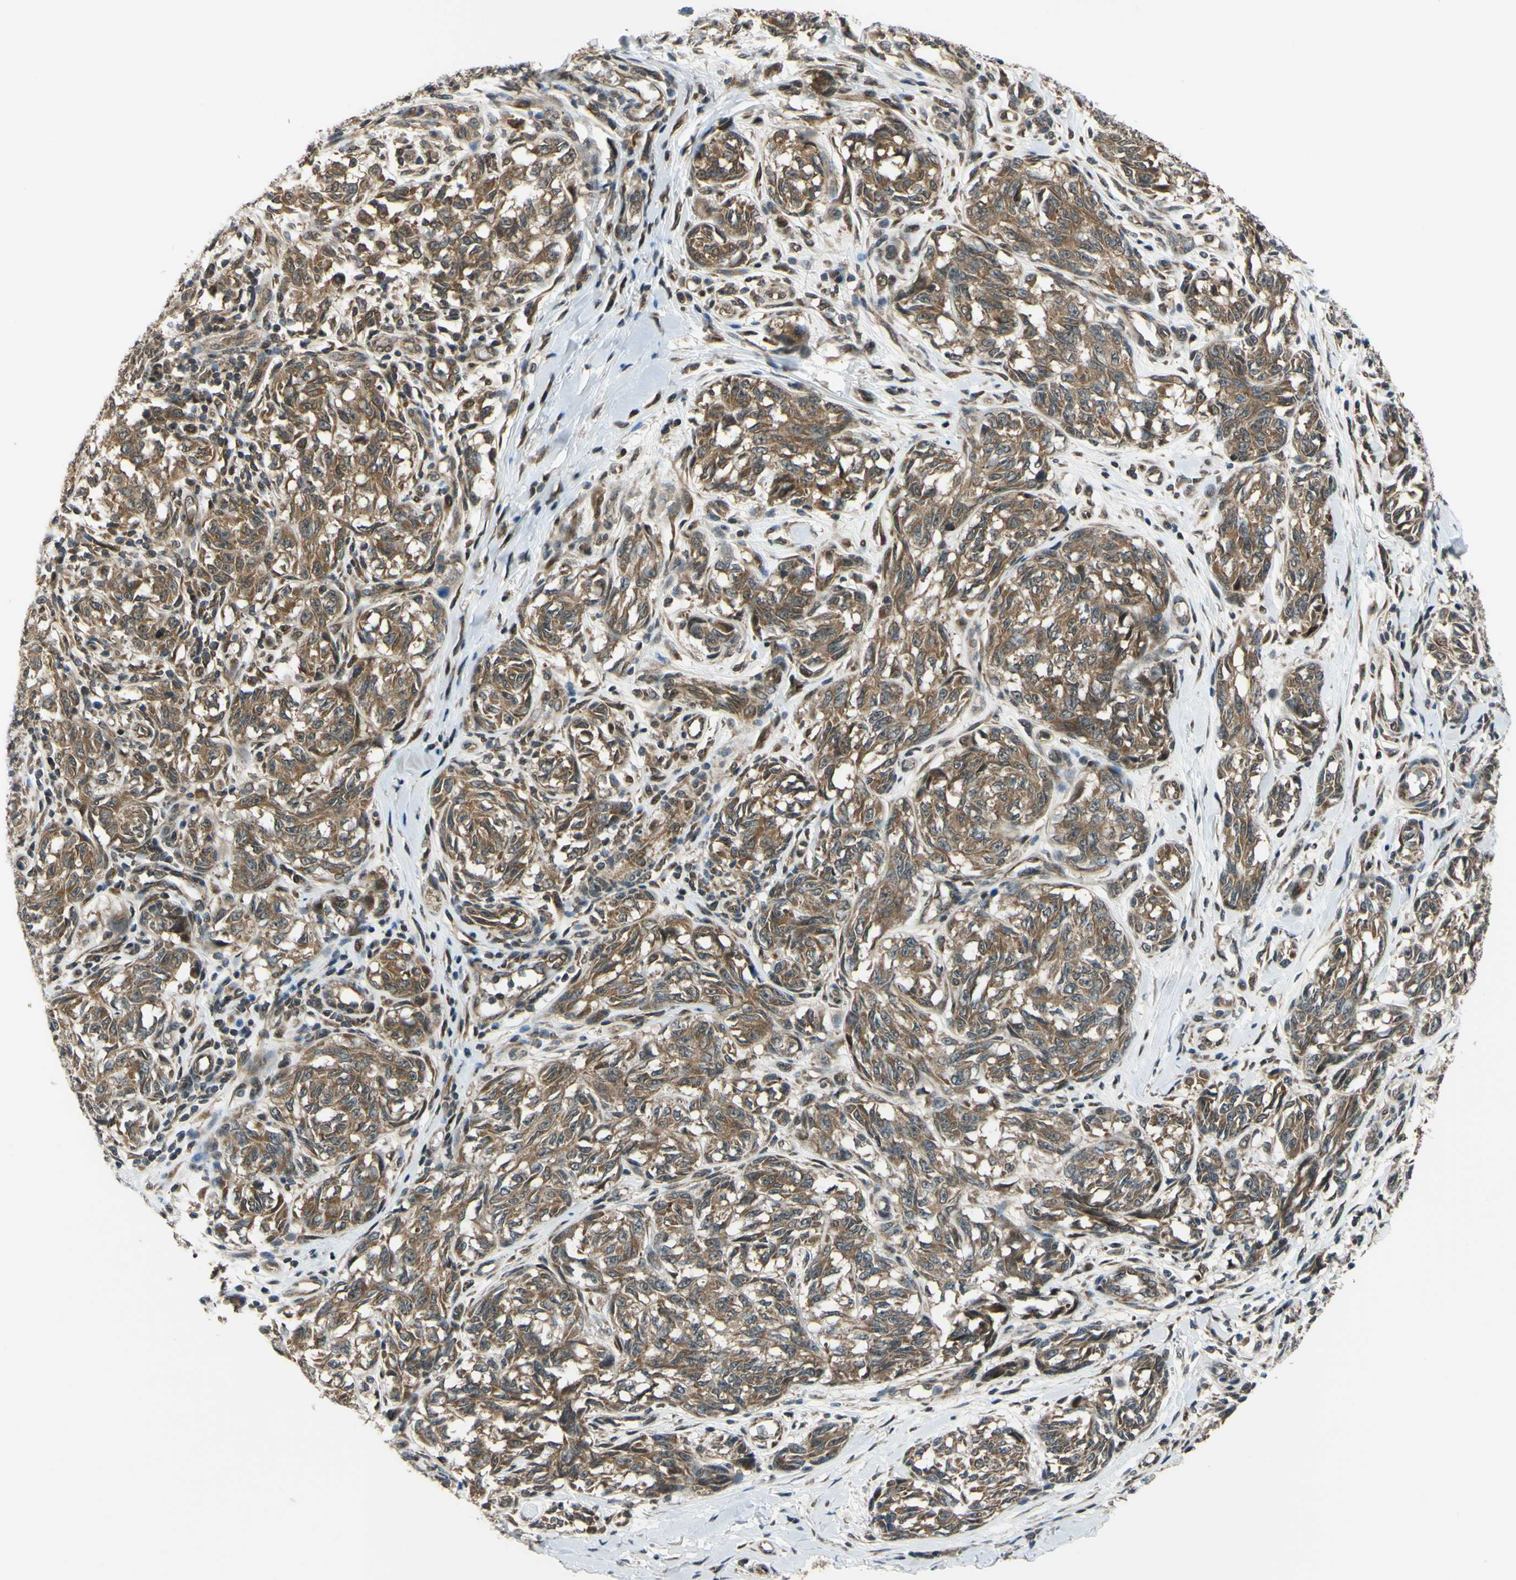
{"staining": {"intensity": "moderate", "quantity": ">75%", "location": "cytoplasmic/membranous"}, "tissue": "melanoma", "cell_type": "Tumor cells", "image_type": "cancer", "snomed": [{"axis": "morphology", "description": "Malignant melanoma, NOS"}, {"axis": "topography", "description": "Skin"}], "caption": "The image demonstrates immunohistochemical staining of malignant melanoma. There is moderate cytoplasmic/membranous positivity is present in about >75% of tumor cells.", "gene": "ABCC8", "patient": {"sex": "female", "age": 64}}